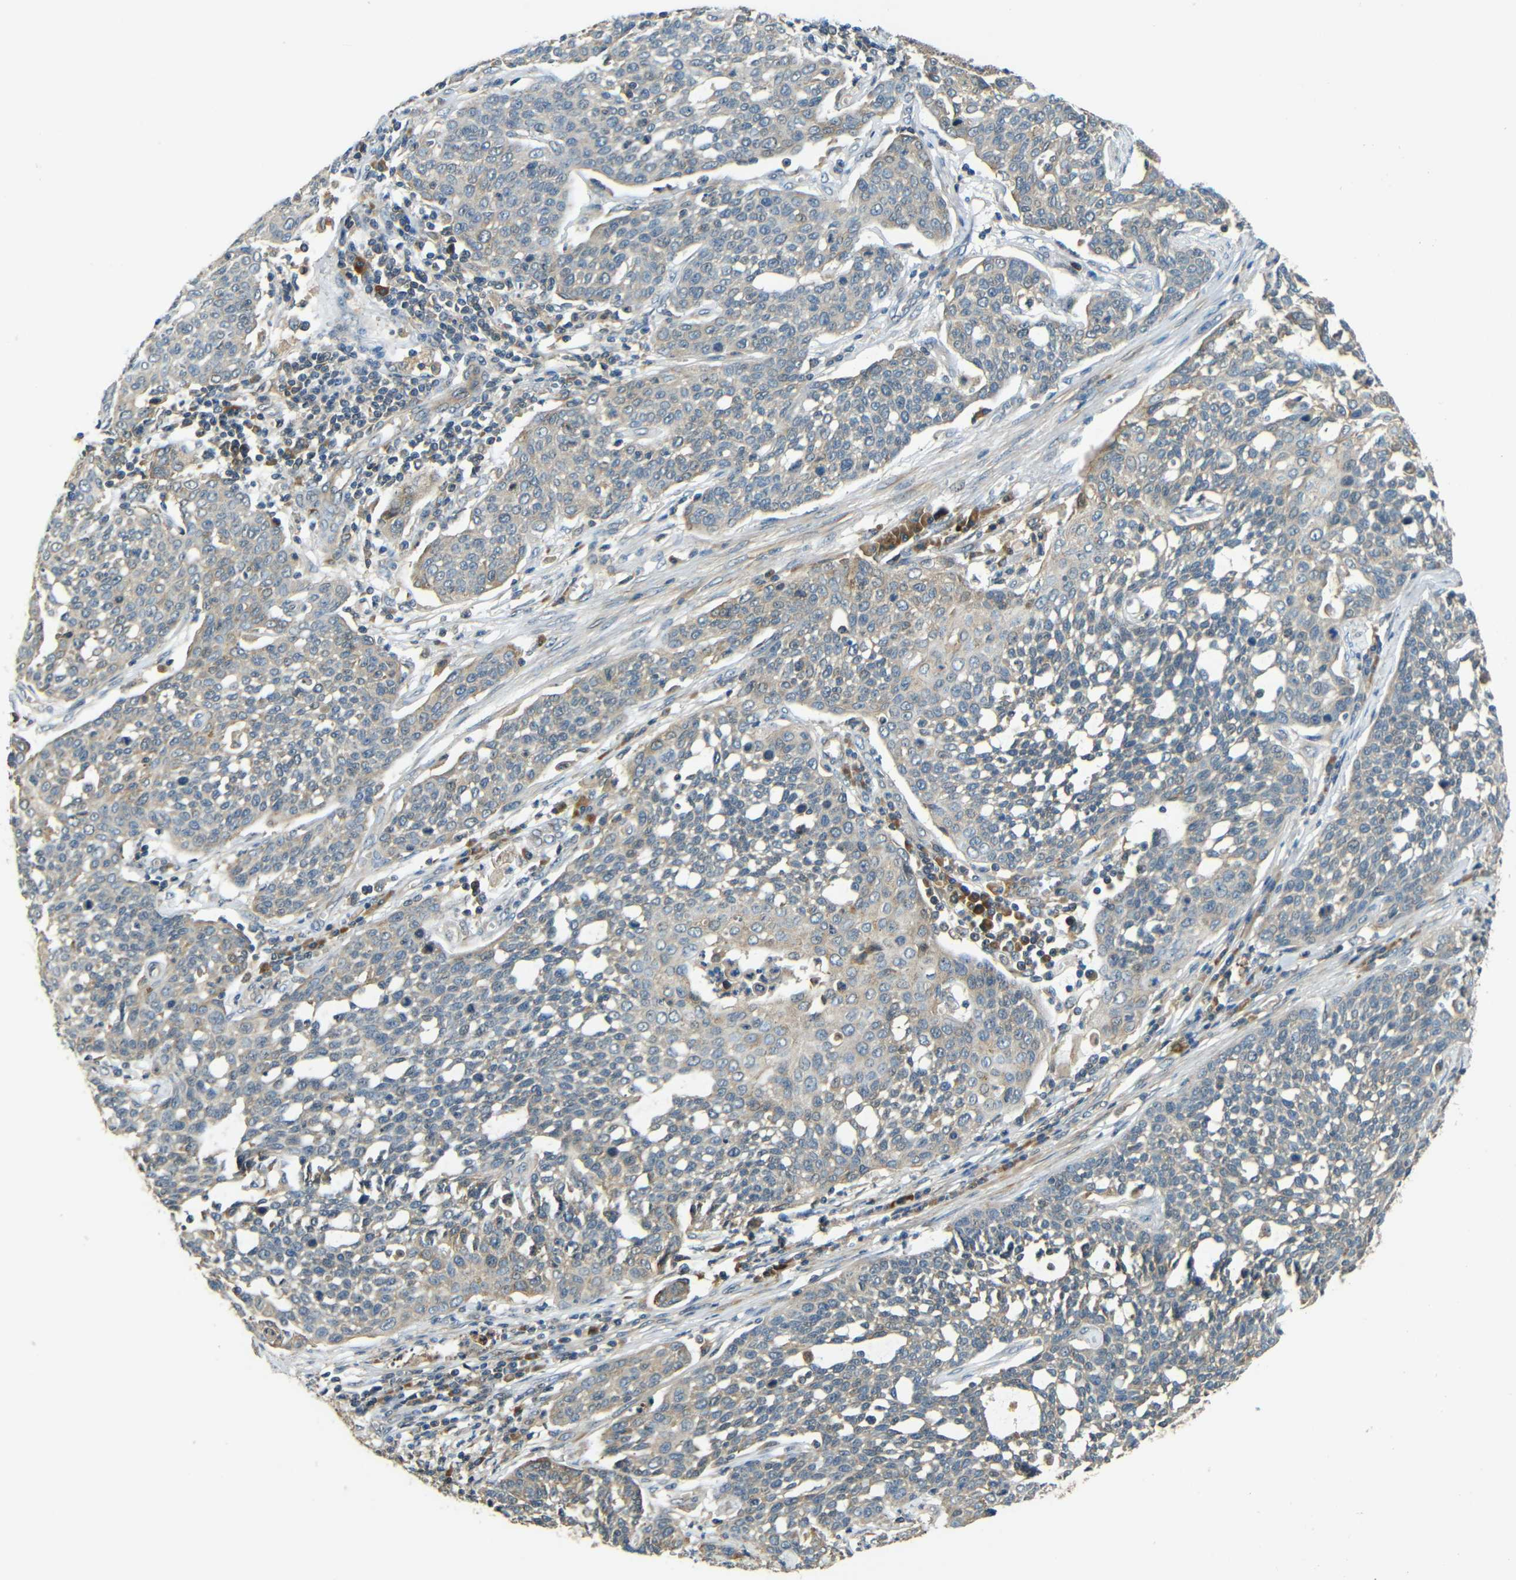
{"staining": {"intensity": "weak", "quantity": "<25%", "location": "cytoplasmic/membranous"}, "tissue": "cervical cancer", "cell_type": "Tumor cells", "image_type": "cancer", "snomed": [{"axis": "morphology", "description": "Squamous cell carcinoma, NOS"}, {"axis": "topography", "description": "Cervix"}], "caption": "An immunohistochemistry image of cervical cancer (squamous cell carcinoma) is shown. There is no staining in tumor cells of cervical cancer (squamous cell carcinoma).", "gene": "FNDC3A", "patient": {"sex": "female", "age": 34}}